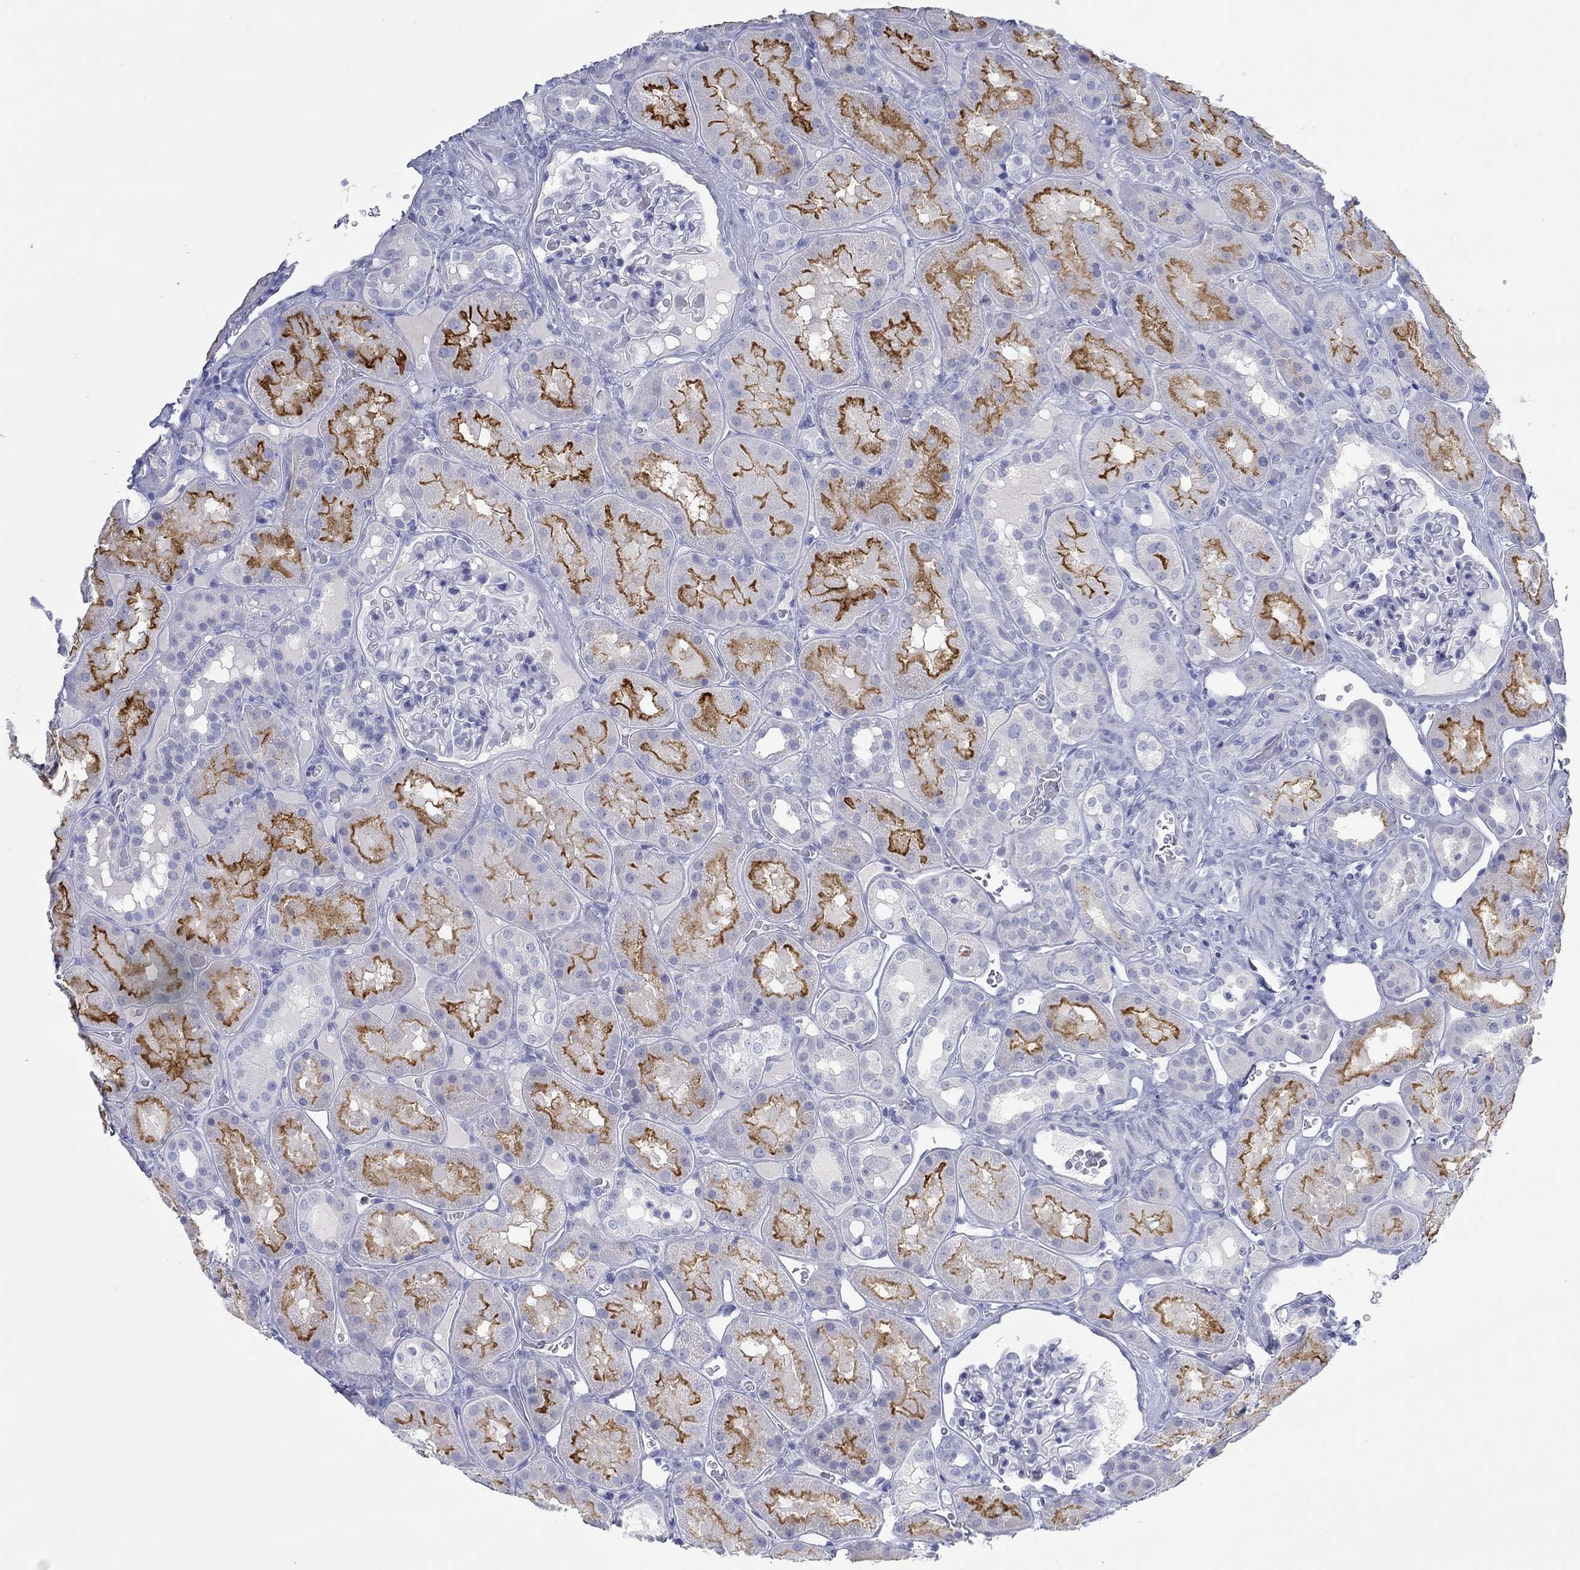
{"staining": {"intensity": "negative", "quantity": "none", "location": "none"}, "tissue": "kidney", "cell_type": "Cells in glomeruli", "image_type": "normal", "snomed": [{"axis": "morphology", "description": "Normal tissue, NOS"}, {"axis": "topography", "description": "Kidney"}], "caption": "A high-resolution micrograph shows immunohistochemistry staining of normal kidney, which displays no significant expression in cells in glomeruli.", "gene": "PAX9", "patient": {"sex": "male", "age": 73}}